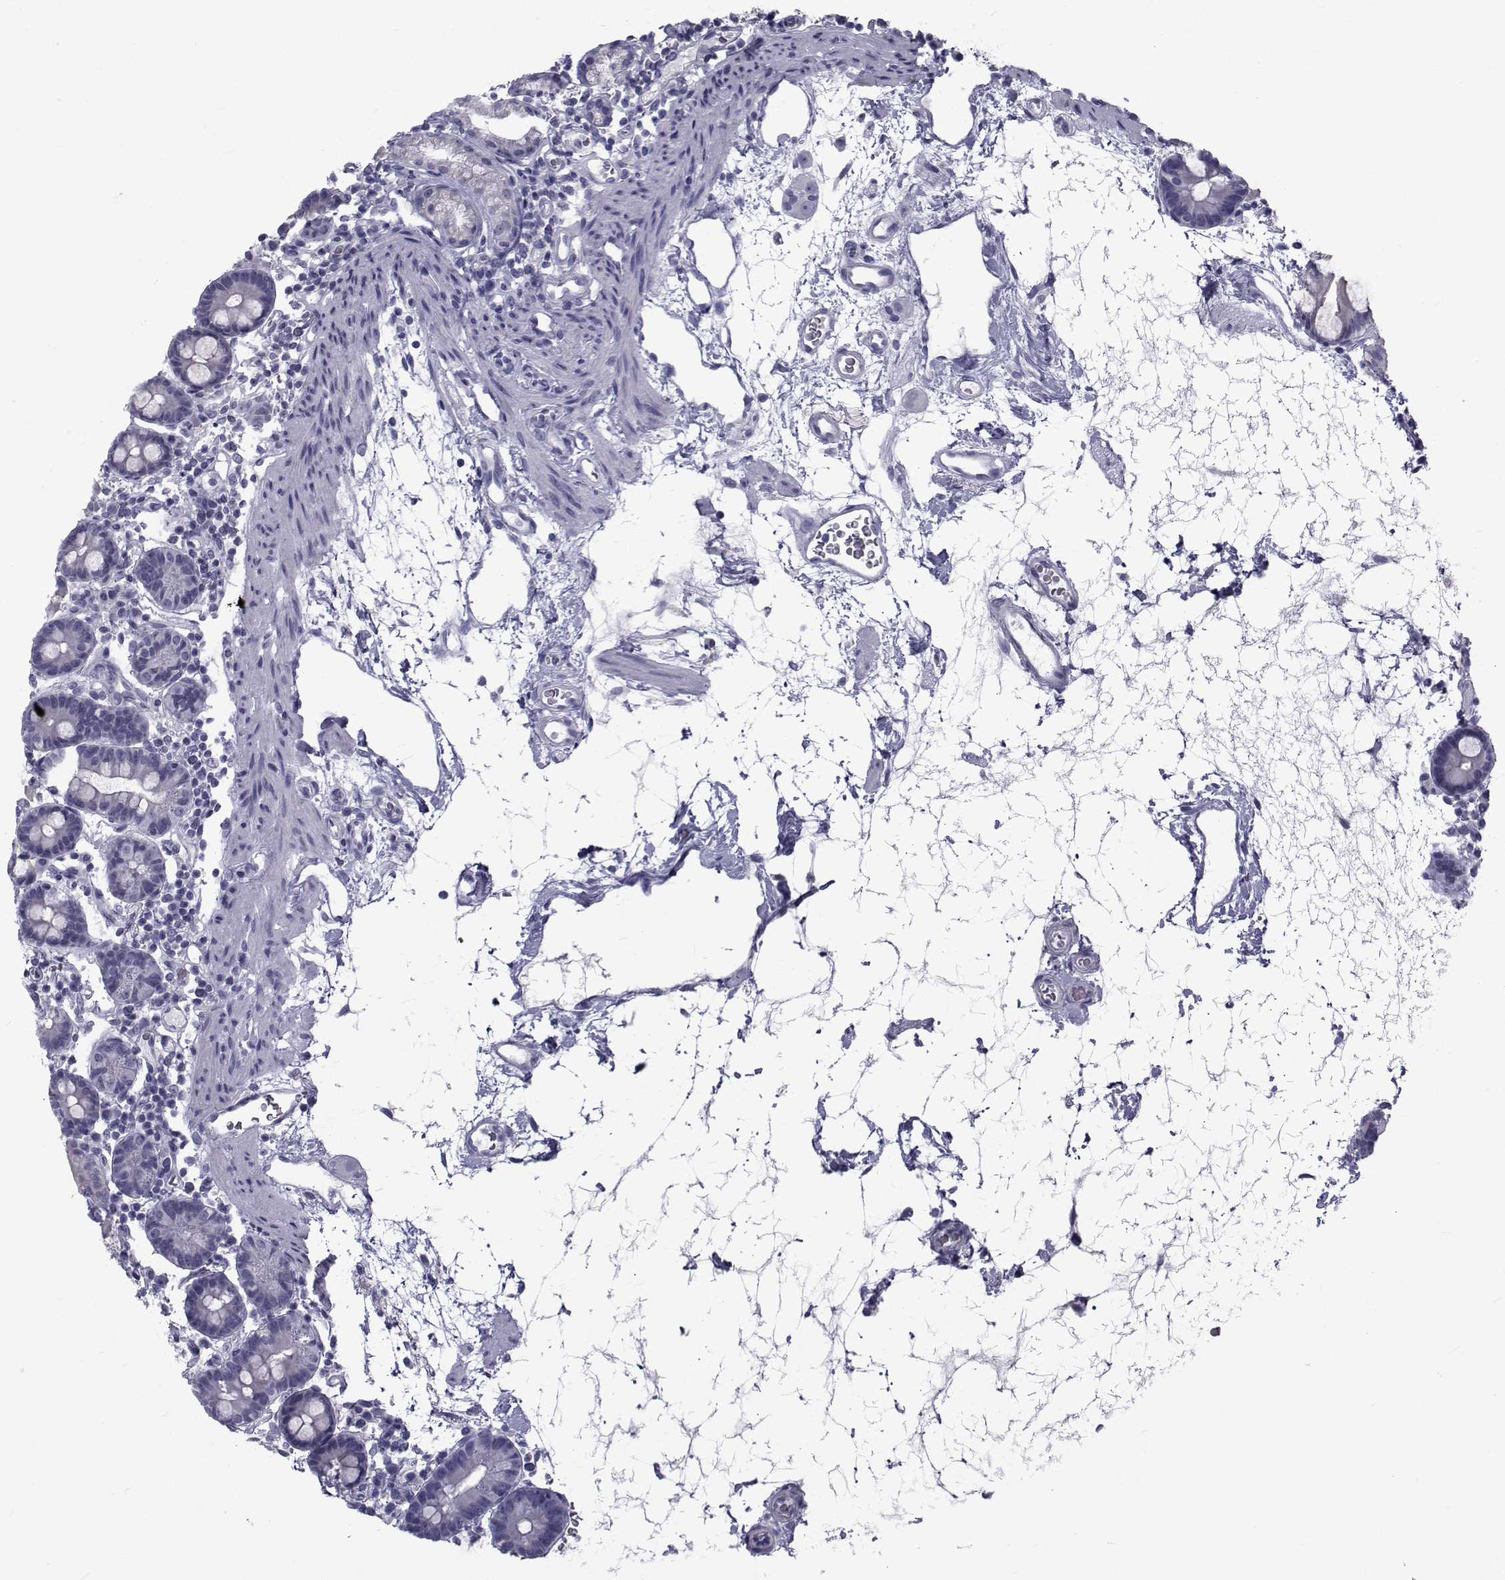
{"staining": {"intensity": "negative", "quantity": "none", "location": "none"}, "tissue": "duodenum", "cell_type": "Glandular cells", "image_type": "normal", "snomed": [{"axis": "morphology", "description": "Normal tissue, NOS"}, {"axis": "topography", "description": "Pancreas"}, {"axis": "topography", "description": "Duodenum"}], "caption": "Glandular cells show no significant positivity in unremarkable duodenum. Nuclei are stained in blue.", "gene": "FDXR", "patient": {"sex": "male", "age": 59}}